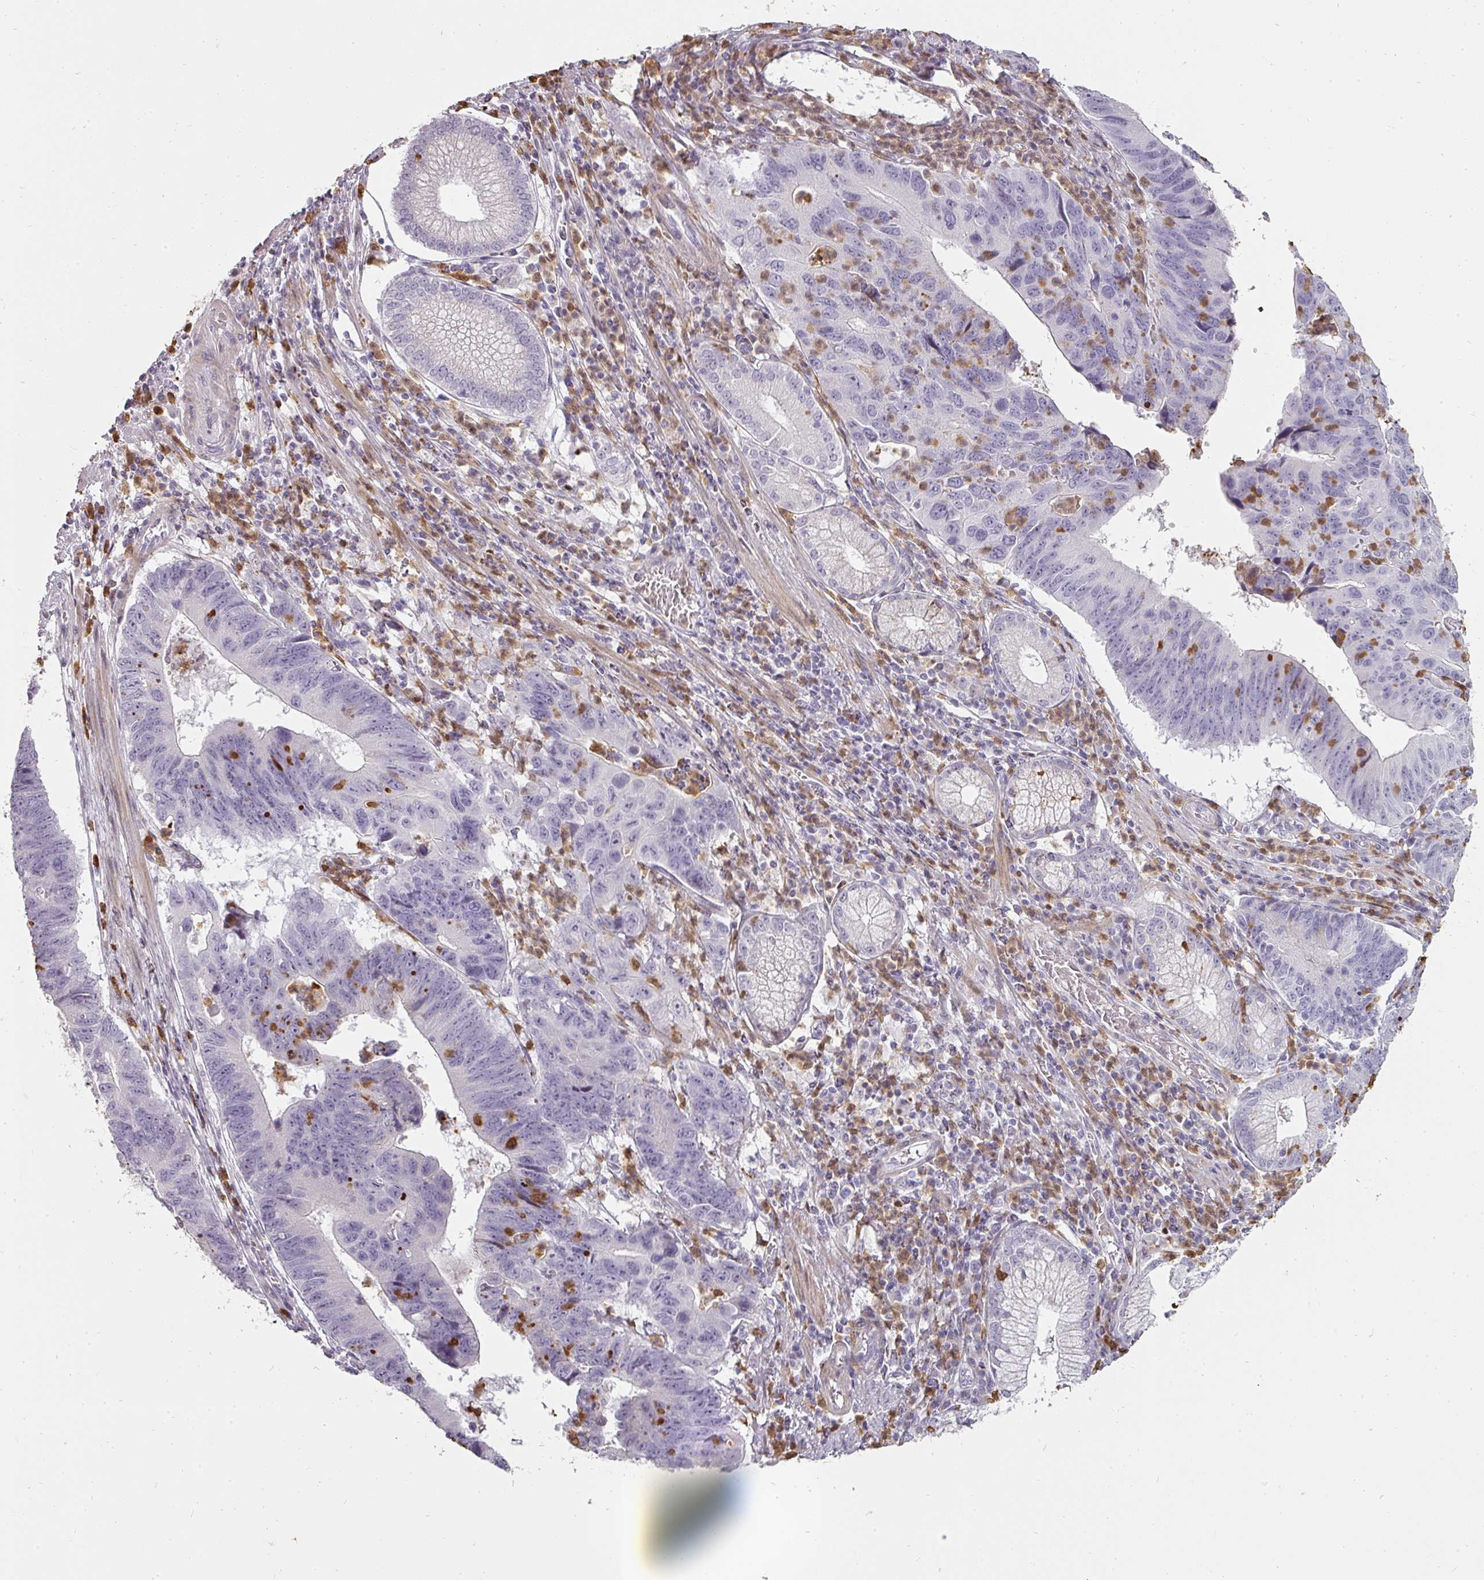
{"staining": {"intensity": "negative", "quantity": "none", "location": "none"}, "tissue": "stomach cancer", "cell_type": "Tumor cells", "image_type": "cancer", "snomed": [{"axis": "morphology", "description": "Adenocarcinoma, NOS"}, {"axis": "topography", "description": "Stomach"}], "caption": "Human stomach cancer (adenocarcinoma) stained for a protein using IHC shows no expression in tumor cells.", "gene": "BIK", "patient": {"sex": "male", "age": 59}}